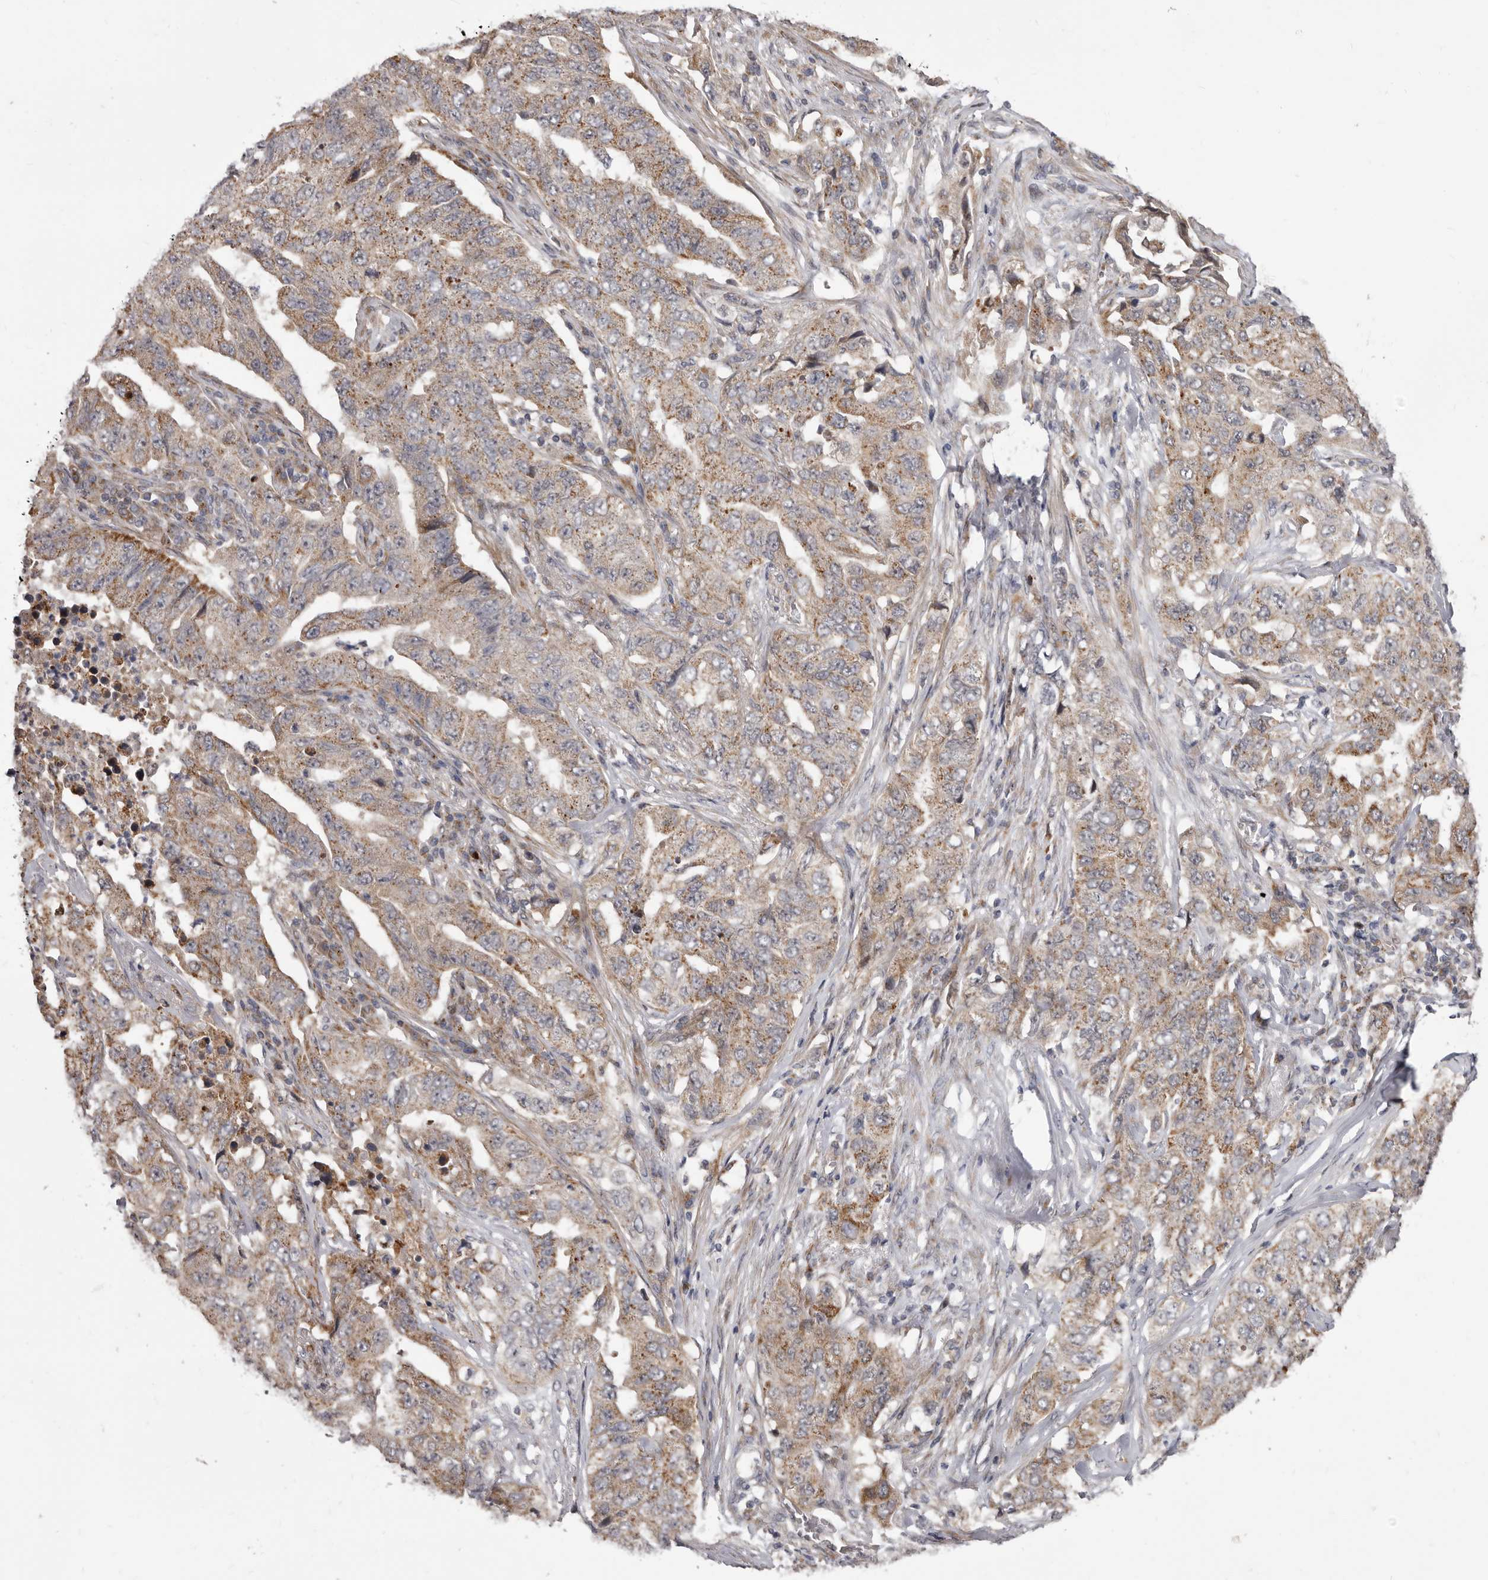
{"staining": {"intensity": "weak", "quantity": "25%-75%", "location": "cytoplasmic/membranous"}, "tissue": "lung cancer", "cell_type": "Tumor cells", "image_type": "cancer", "snomed": [{"axis": "morphology", "description": "Adenocarcinoma, NOS"}, {"axis": "topography", "description": "Lung"}], "caption": "Brown immunohistochemical staining in lung adenocarcinoma displays weak cytoplasmic/membranous positivity in approximately 25%-75% of tumor cells. (DAB (3,3'-diaminobenzidine) = brown stain, brightfield microscopy at high magnification).", "gene": "SMC4", "patient": {"sex": "female", "age": 51}}